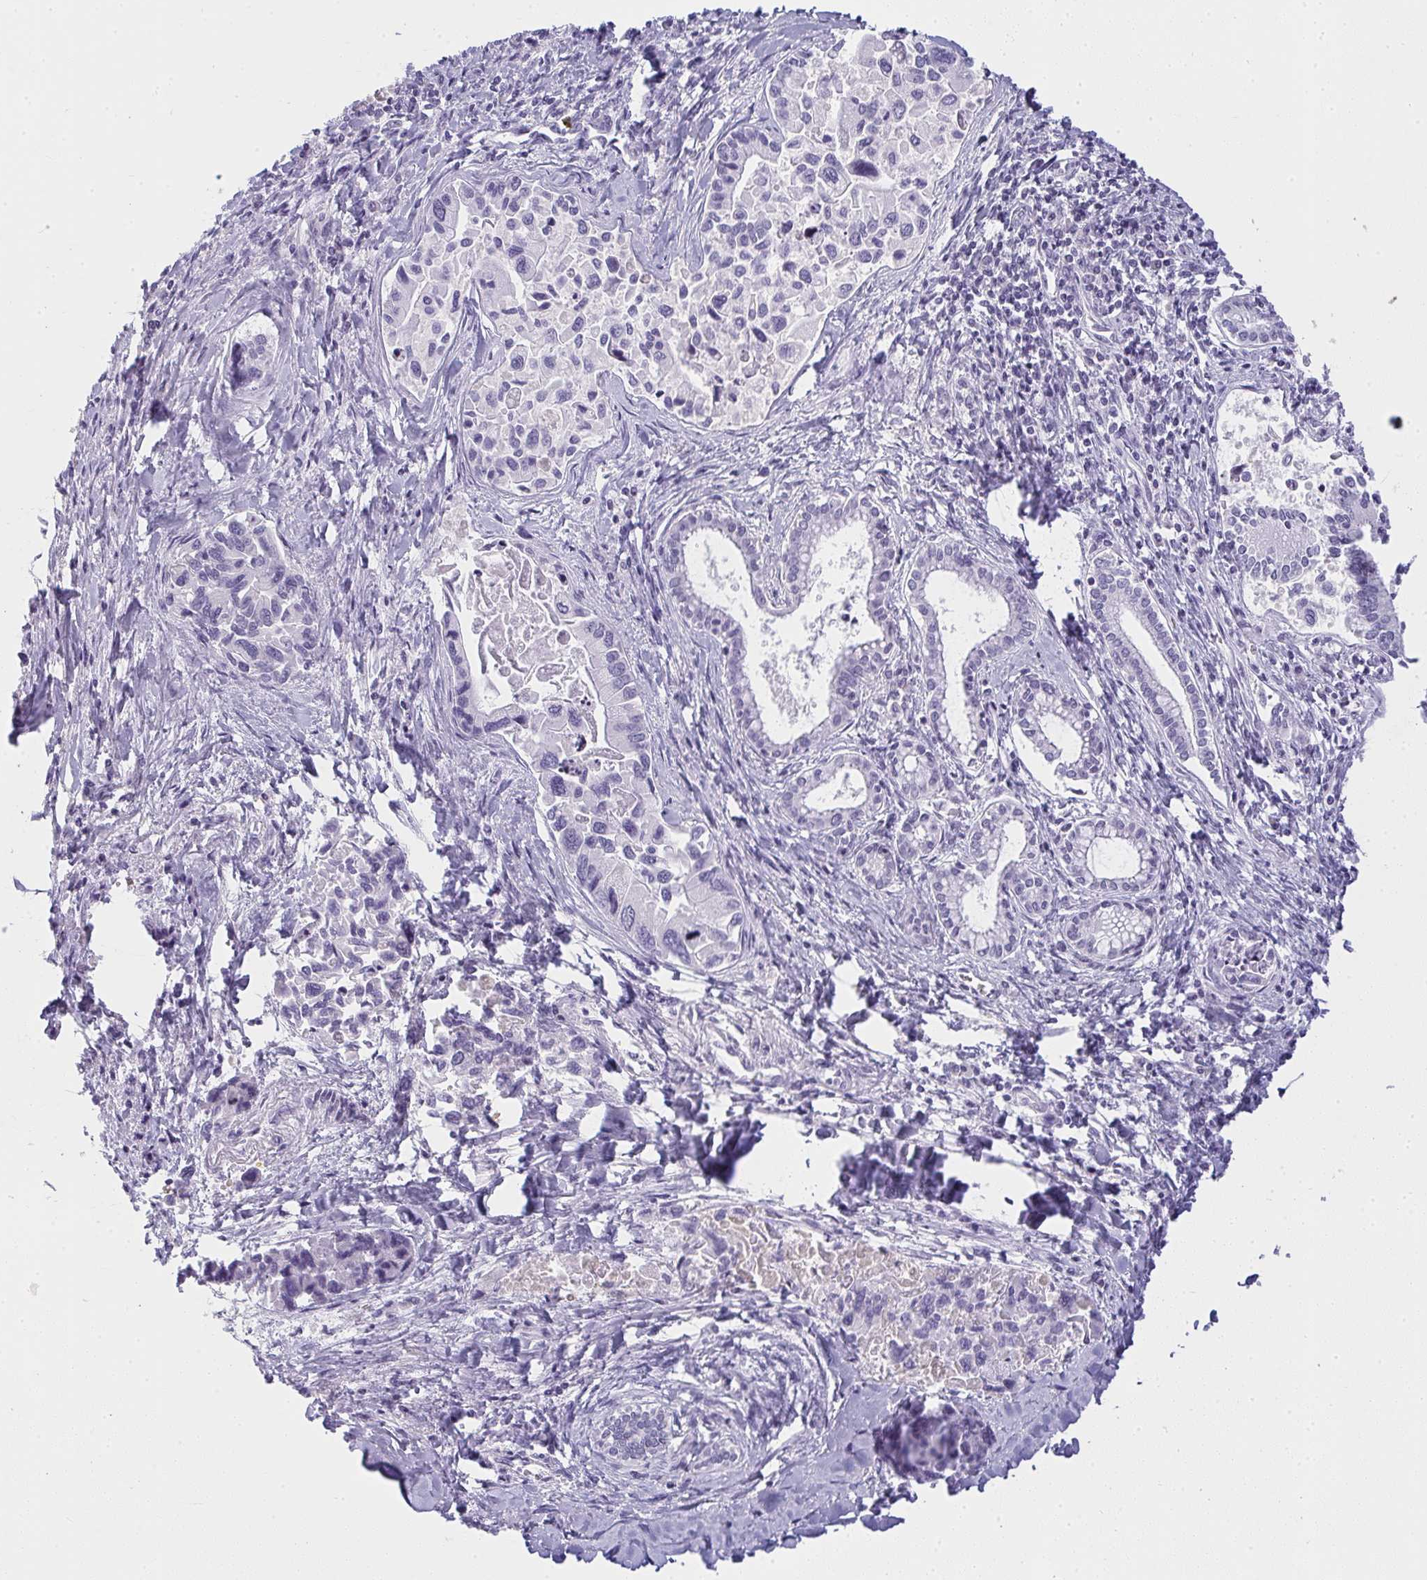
{"staining": {"intensity": "negative", "quantity": "none", "location": "none"}, "tissue": "liver cancer", "cell_type": "Tumor cells", "image_type": "cancer", "snomed": [{"axis": "morphology", "description": "Cholangiocarcinoma"}, {"axis": "topography", "description": "Liver"}], "caption": "IHC histopathology image of neoplastic tissue: human cholangiocarcinoma (liver) stained with DAB (3,3'-diaminobenzidine) reveals no significant protein staining in tumor cells. The staining is performed using DAB brown chromogen with nuclei counter-stained in using hematoxylin.", "gene": "ZNF182", "patient": {"sex": "male", "age": 66}}